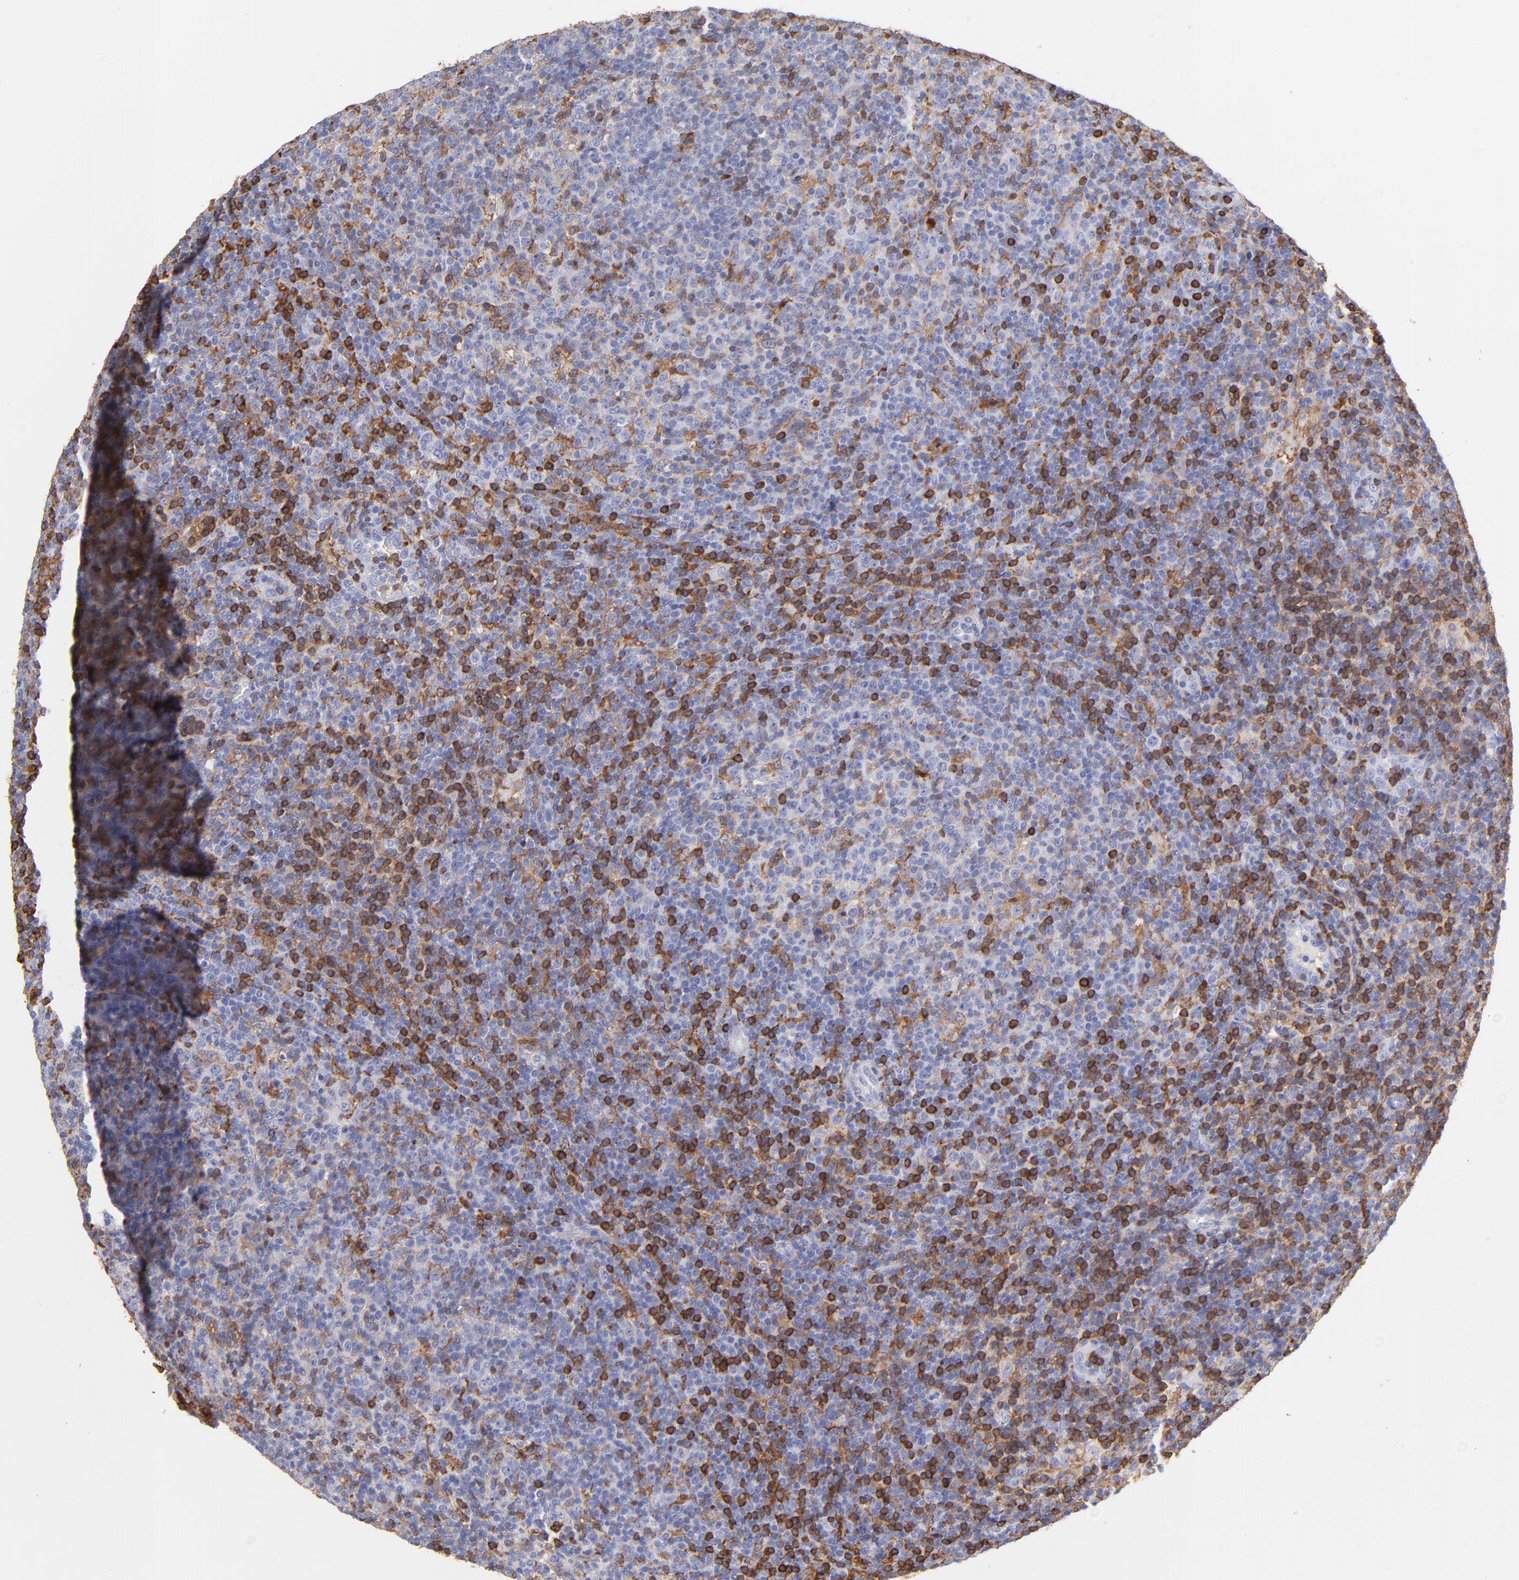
{"staining": {"intensity": "strong", "quantity": "25%-75%", "location": "cytoplasmic/membranous"}, "tissue": "lymphoma", "cell_type": "Tumor cells", "image_type": "cancer", "snomed": [{"axis": "morphology", "description": "Malignant lymphoma, non-Hodgkin's type, Low grade"}, {"axis": "topography", "description": "Lymph node"}], "caption": "Low-grade malignant lymphoma, non-Hodgkin's type tissue demonstrates strong cytoplasmic/membranous positivity in approximately 25%-75% of tumor cells", "gene": "PRKCA", "patient": {"sex": "male", "age": 70}}